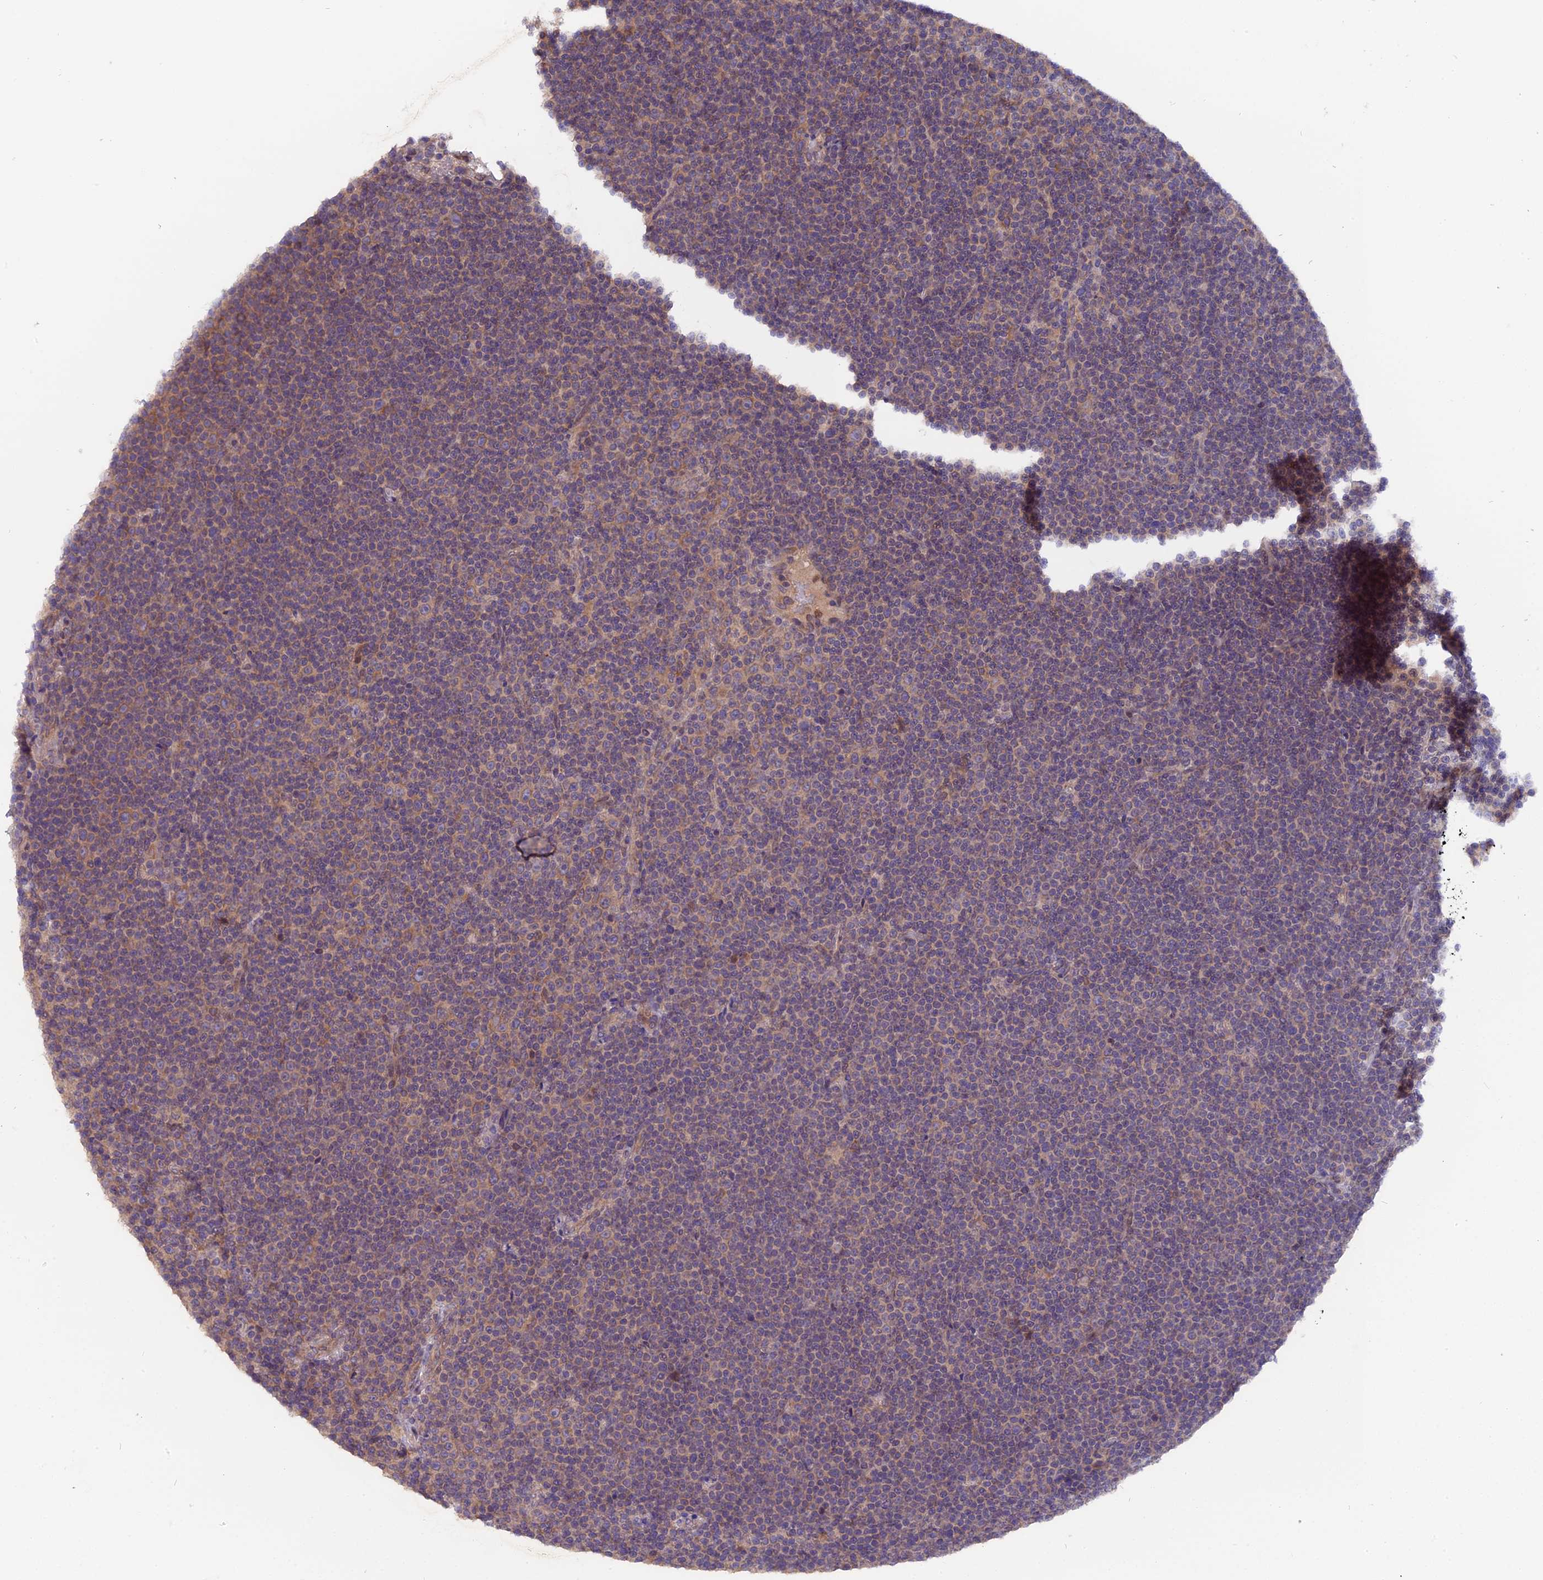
{"staining": {"intensity": "weak", "quantity": "25%-75%", "location": "cytoplasmic/membranous"}, "tissue": "lymphoma", "cell_type": "Tumor cells", "image_type": "cancer", "snomed": [{"axis": "morphology", "description": "Malignant lymphoma, non-Hodgkin's type, Low grade"}, {"axis": "topography", "description": "Lymph node"}], "caption": "Low-grade malignant lymphoma, non-Hodgkin's type stained with a brown dye shows weak cytoplasmic/membranous positive expression in approximately 25%-75% of tumor cells.", "gene": "ZCCHC2", "patient": {"sex": "female", "age": 67}}